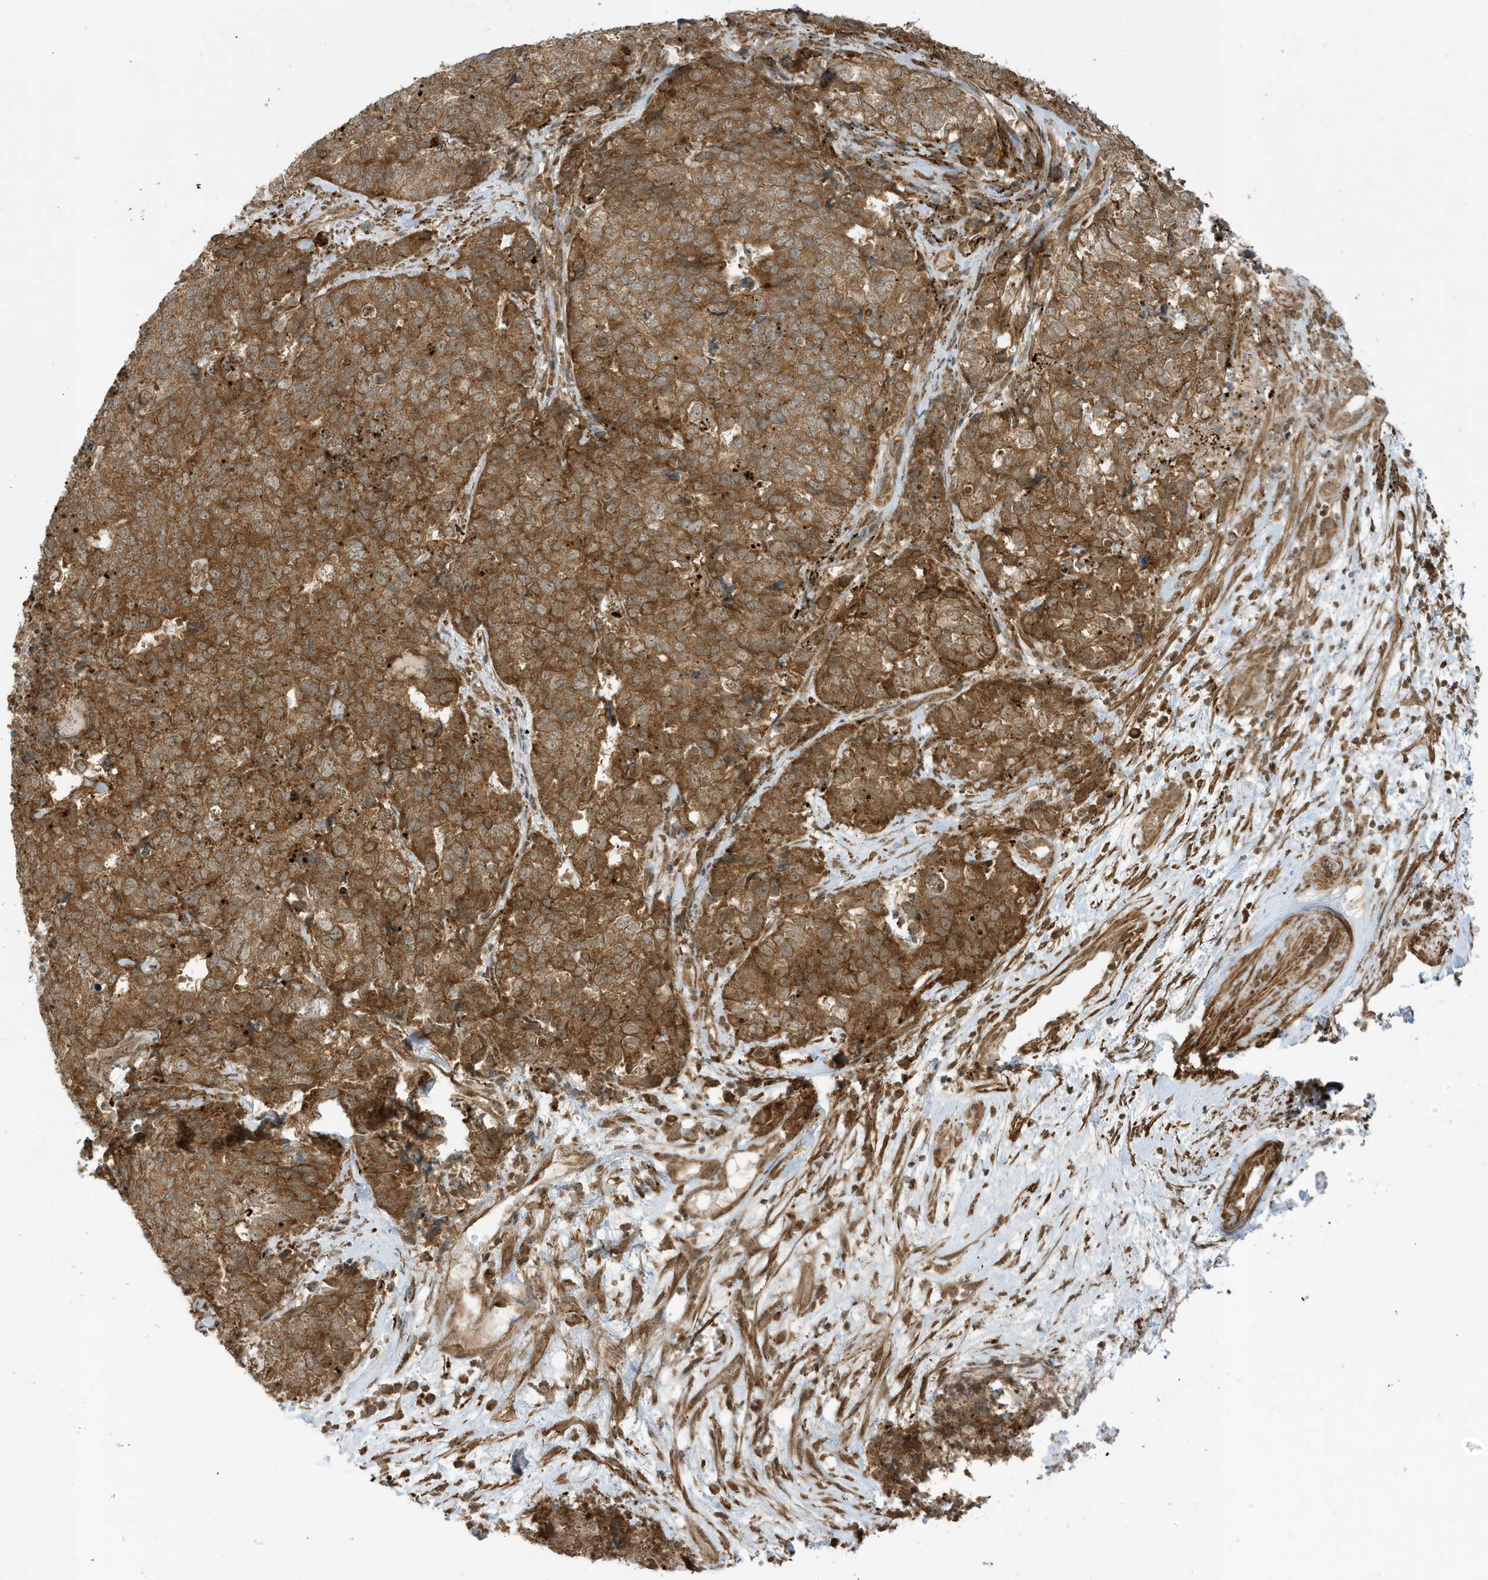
{"staining": {"intensity": "strong", "quantity": ">75%", "location": "cytoplasmic/membranous"}, "tissue": "cervical cancer", "cell_type": "Tumor cells", "image_type": "cancer", "snomed": [{"axis": "morphology", "description": "Squamous cell carcinoma, NOS"}, {"axis": "topography", "description": "Cervix"}], "caption": "A micrograph of cervical cancer stained for a protein reveals strong cytoplasmic/membranous brown staining in tumor cells. (Stains: DAB in brown, nuclei in blue, Microscopy: brightfield microscopy at high magnification).", "gene": "DHX36", "patient": {"sex": "female", "age": 63}}